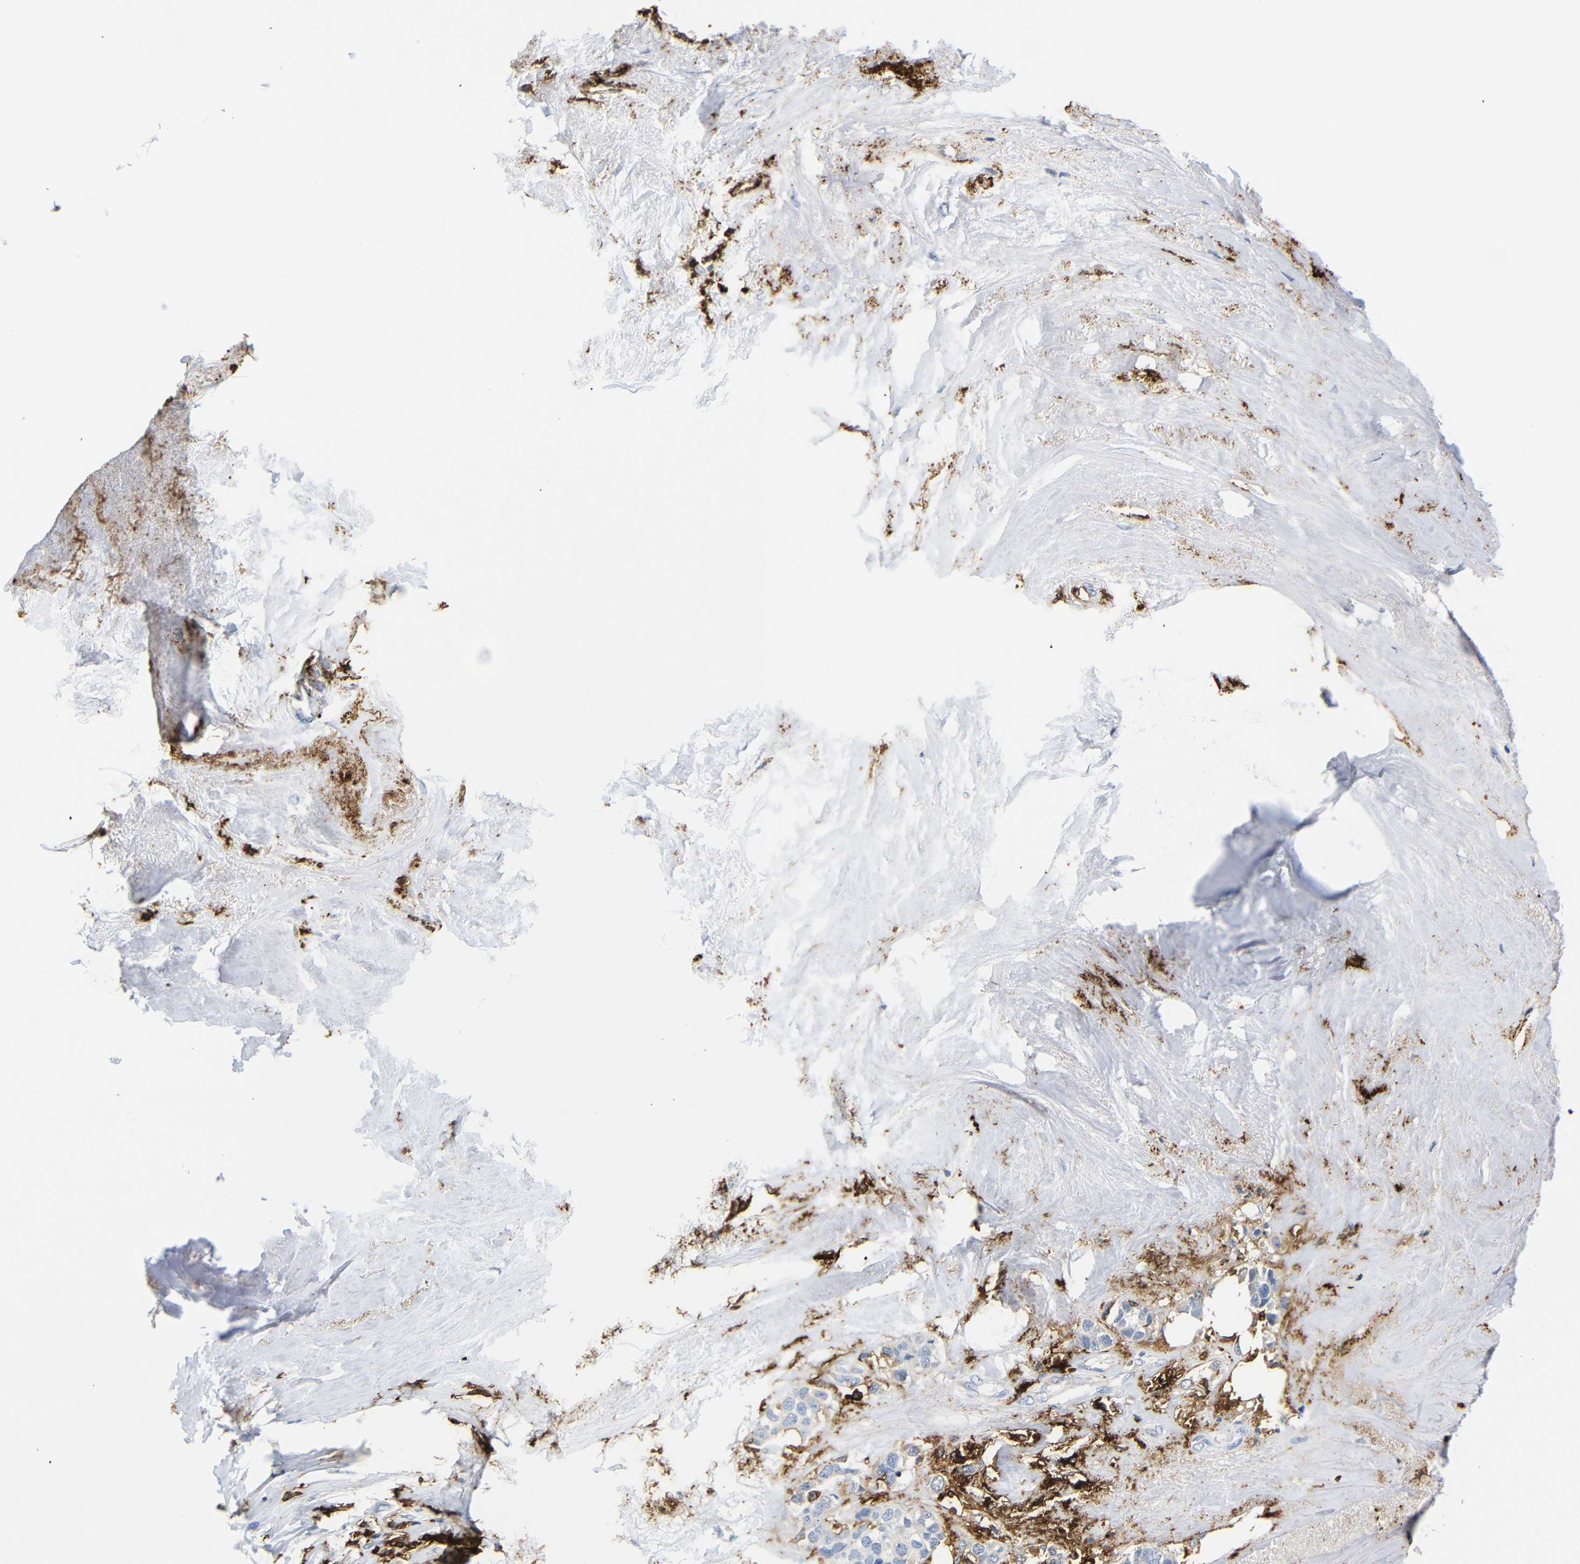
{"staining": {"intensity": "negative", "quantity": "none", "location": "none"}, "tissue": "breast cancer", "cell_type": "Tumor cells", "image_type": "cancer", "snomed": [{"axis": "morphology", "description": "Duct carcinoma"}, {"axis": "topography", "description": "Breast"}], "caption": "Photomicrograph shows no protein expression in tumor cells of breast invasive ductal carcinoma tissue. Brightfield microscopy of immunohistochemistry (IHC) stained with DAB (brown) and hematoxylin (blue), captured at high magnification.", "gene": "HLA-DQB1", "patient": {"sex": "female", "age": 51}}